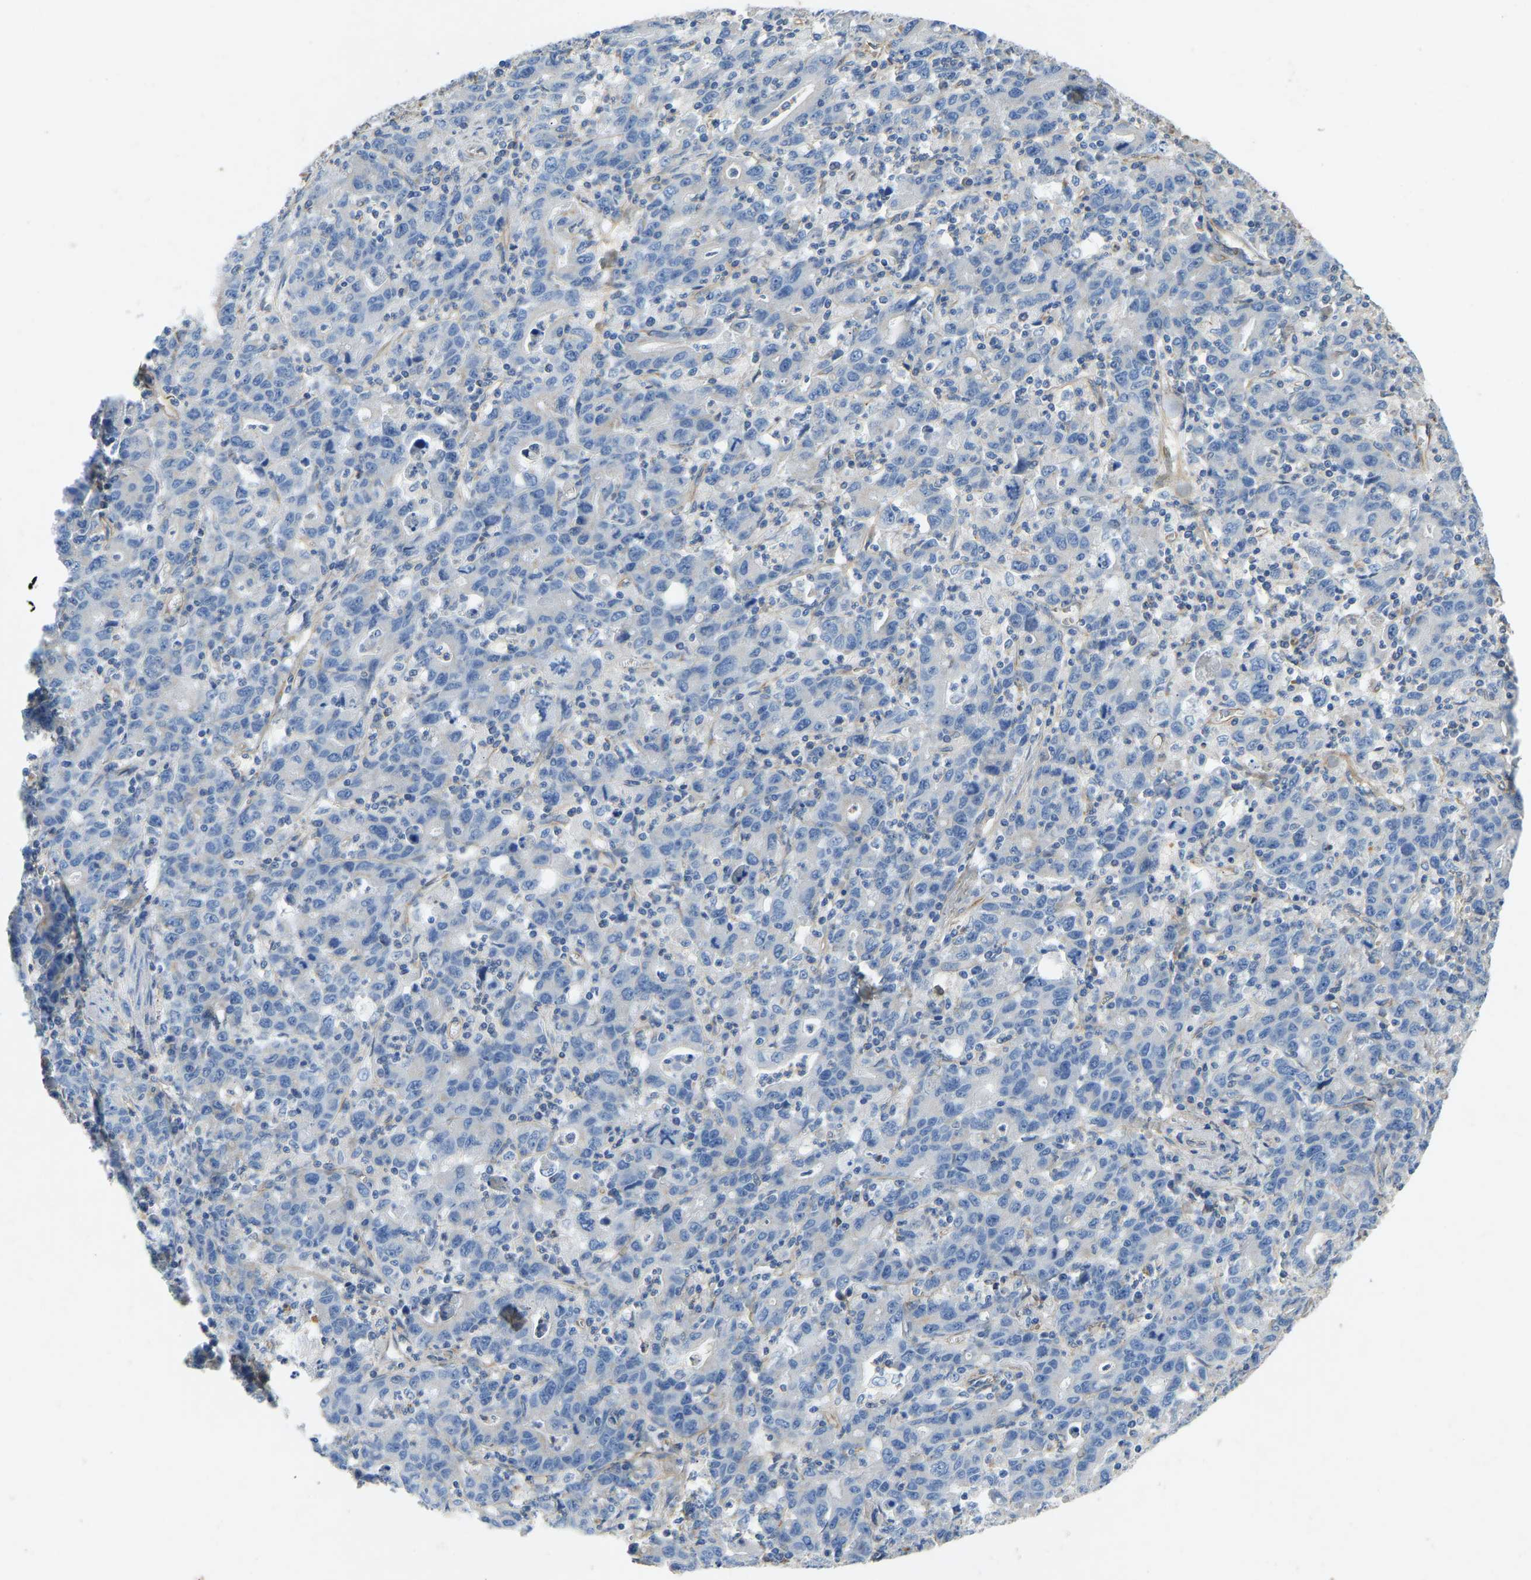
{"staining": {"intensity": "negative", "quantity": "none", "location": "none"}, "tissue": "stomach cancer", "cell_type": "Tumor cells", "image_type": "cancer", "snomed": [{"axis": "morphology", "description": "Adenocarcinoma, NOS"}, {"axis": "topography", "description": "Stomach, upper"}], "caption": "The IHC histopathology image has no significant positivity in tumor cells of stomach adenocarcinoma tissue.", "gene": "TECTA", "patient": {"sex": "male", "age": 69}}